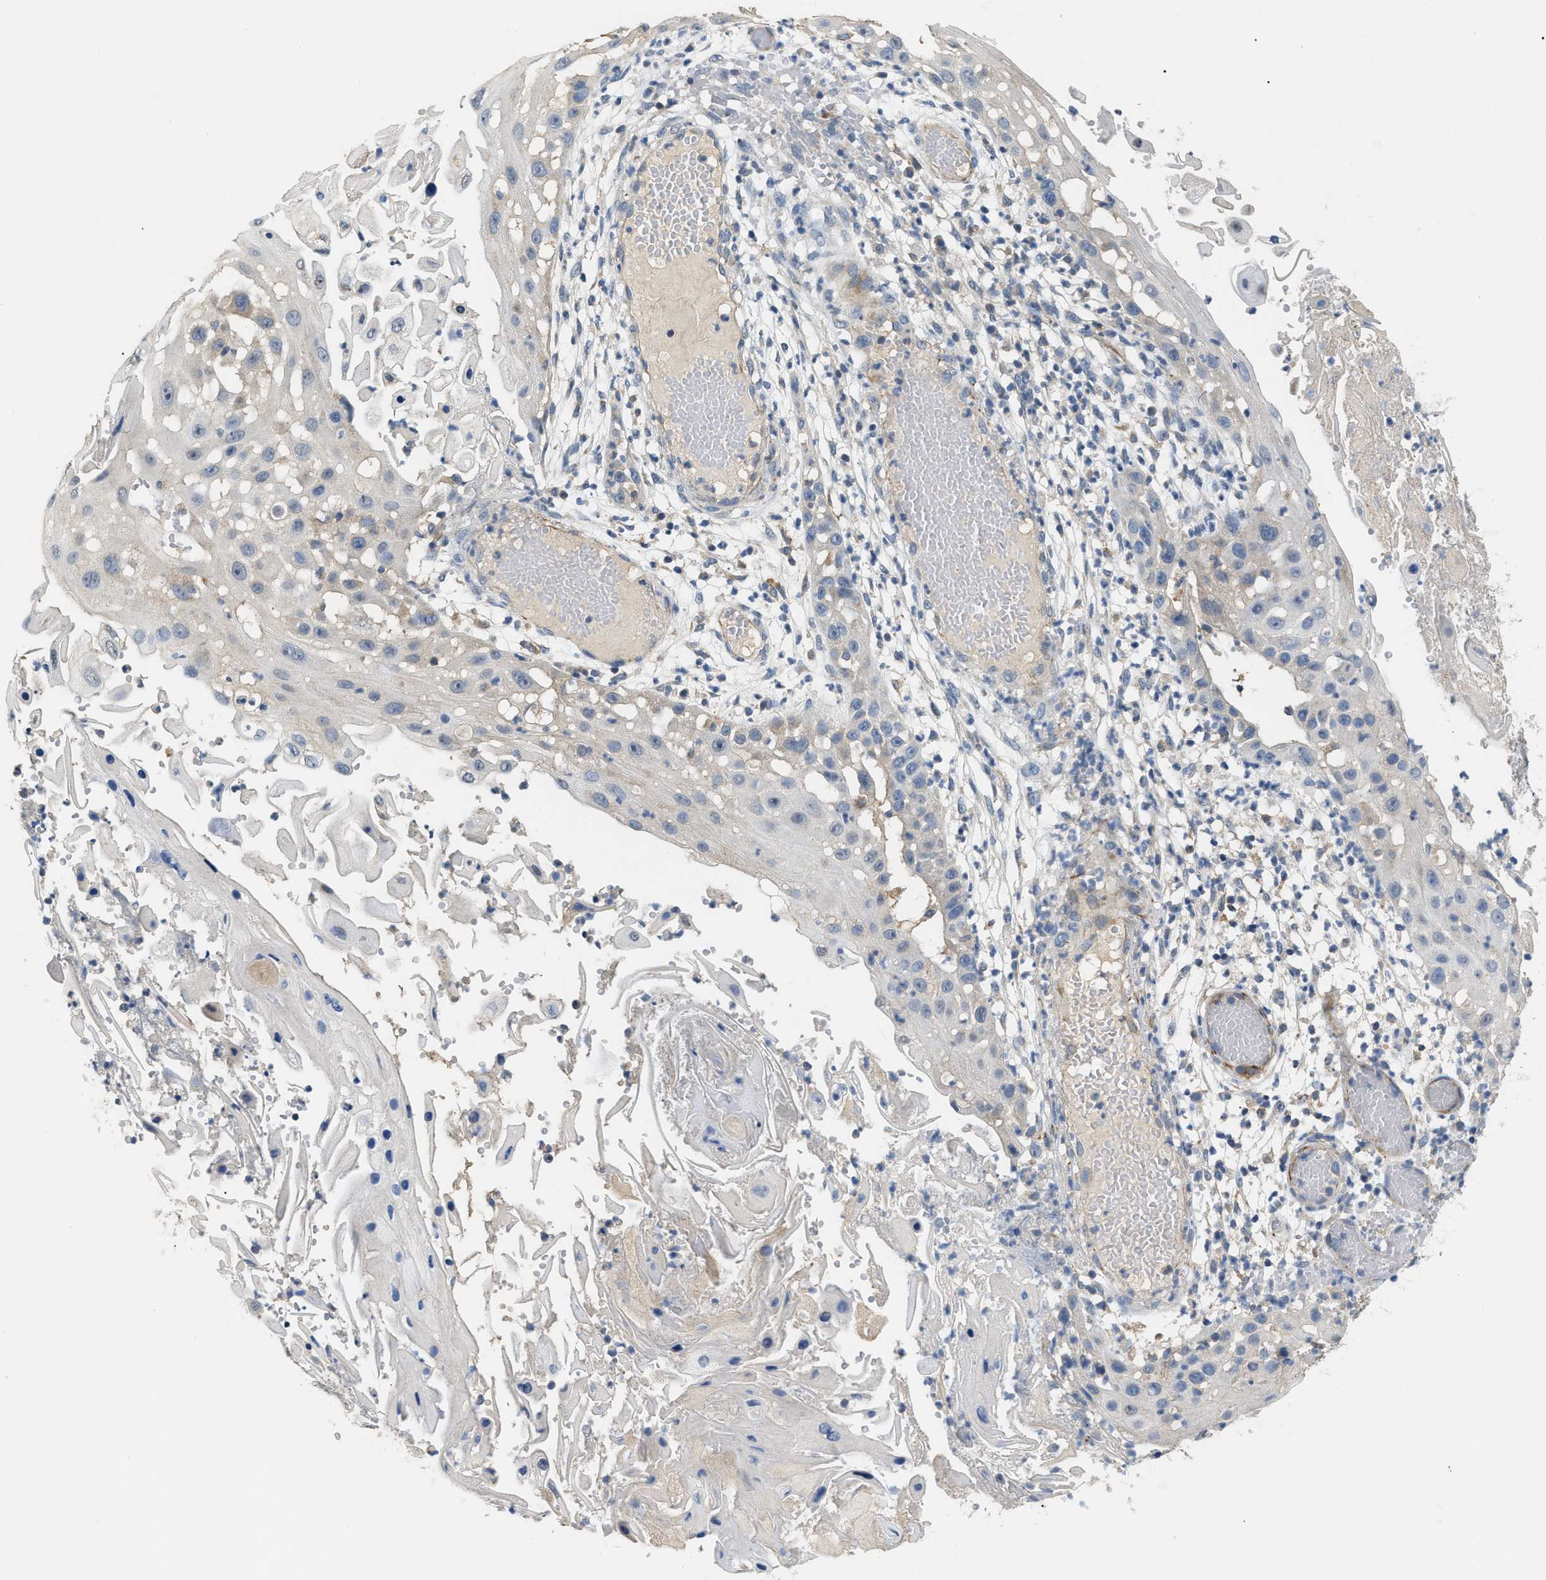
{"staining": {"intensity": "negative", "quantity": "none", "location": "none"}, "tissue": "skin cancer", "cell_type": "Tumor cells", "image_type": "cancer", "snomed": [{"axis": "morphology", "description": "Squamous cell carcinoma, NOS"}, {"axis": "topography", "description": "Skin"}], "caption": "Image shows no protein staining in tumor cells of skin cancer tissue. The staining is performed using DAB (3,3'-diaminobenzidine) brown chromogen with nuclei counter-stained in using hematoxylin.", "gene": "DHX58", "patient": {"sex": "female", "age": 44}}